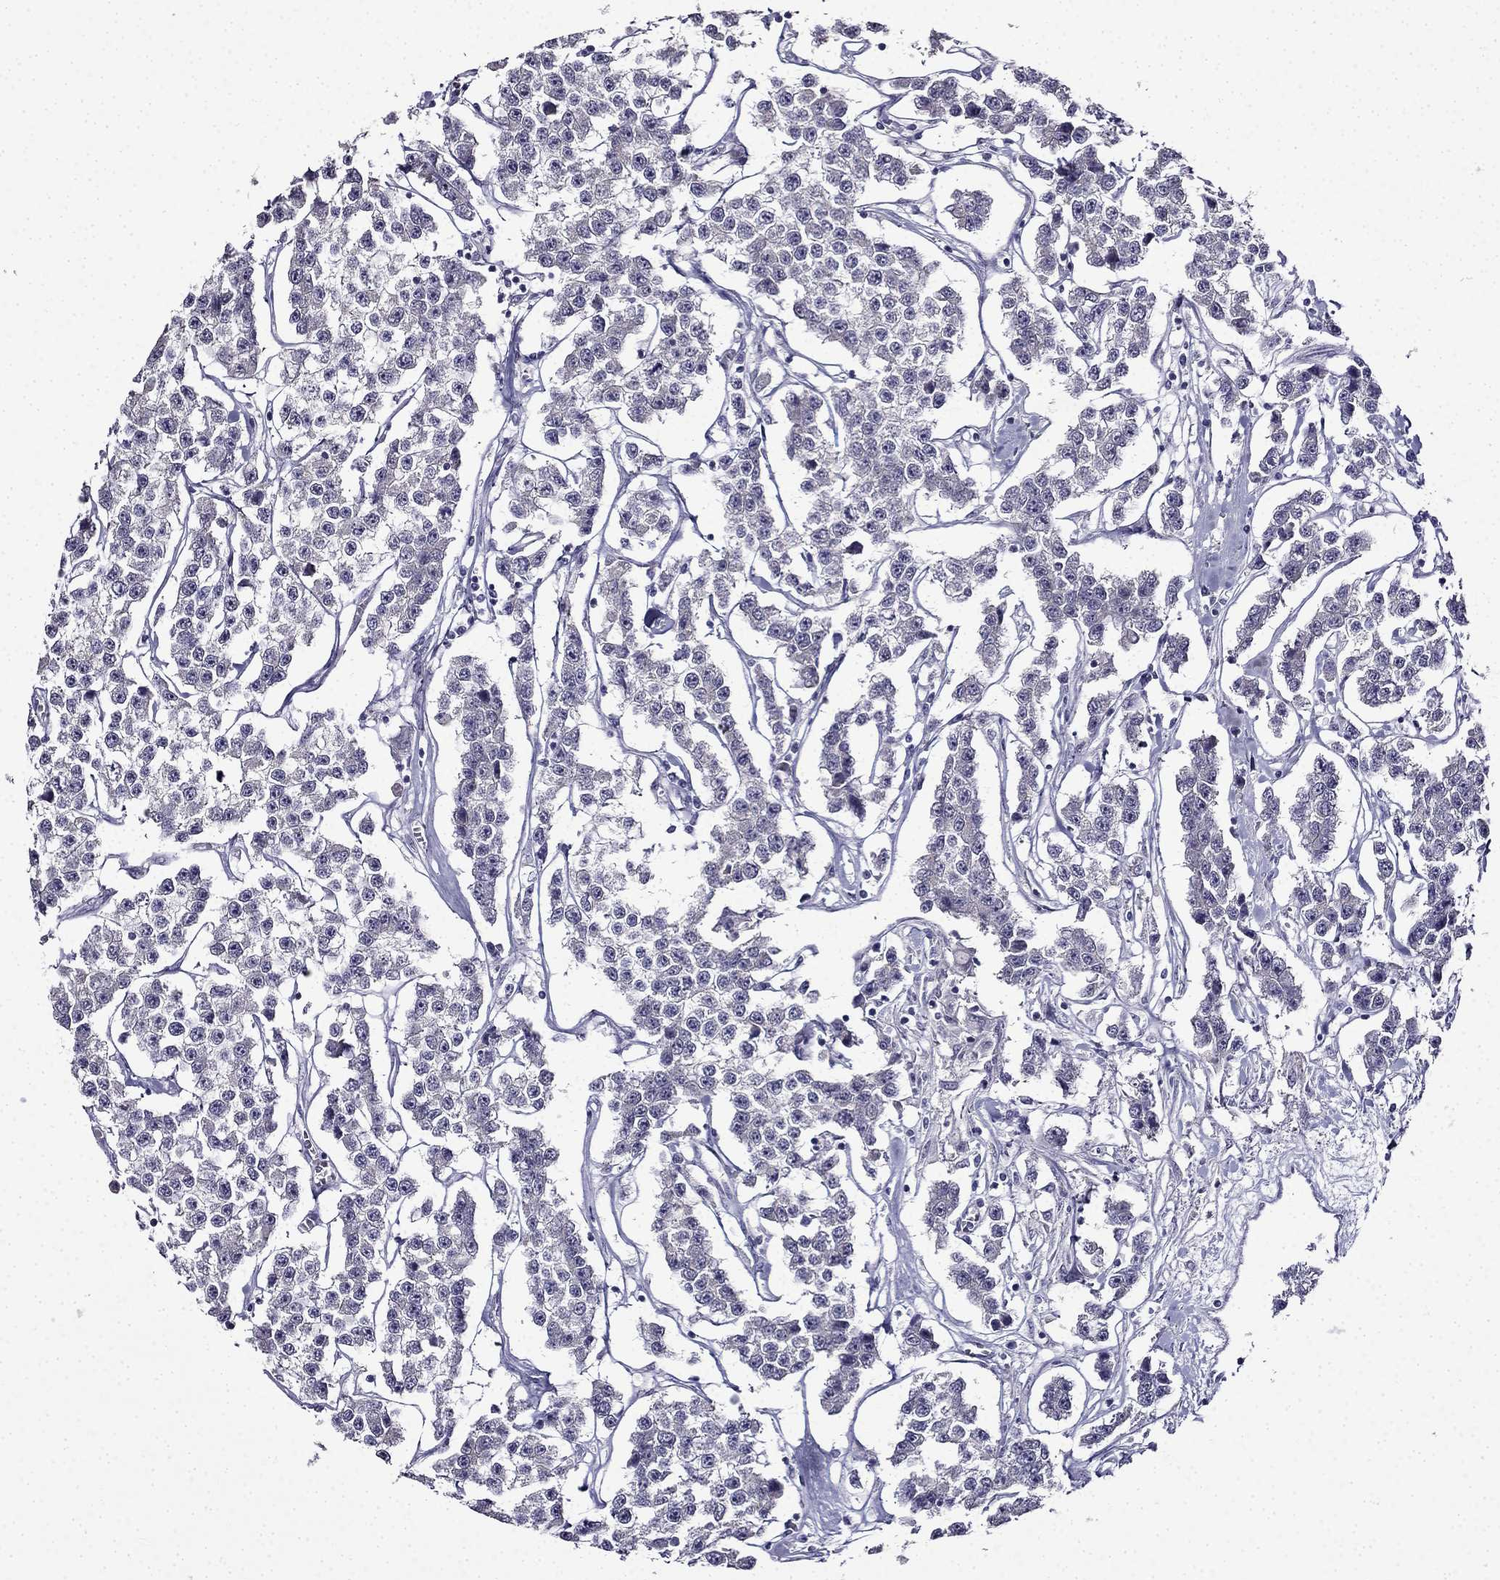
{"staining": {"intensity": "negative", "quantity": "none", "location": "none"}, "tissue": "testis cancer", "cell_type": "Tumor cells", "image_type": "cancer", "snomed": [{"axis": "morphology", "description": "Seminoma, NOS"}, {"axis": "topography", "description": "Testis"}], "caption": "Immunohistochemical staining of testis cancer (seminoma) displays no significant positivity in tumor cells.", "gene": "TMEM266", "patient": {"sex": "male", "age": 59}}